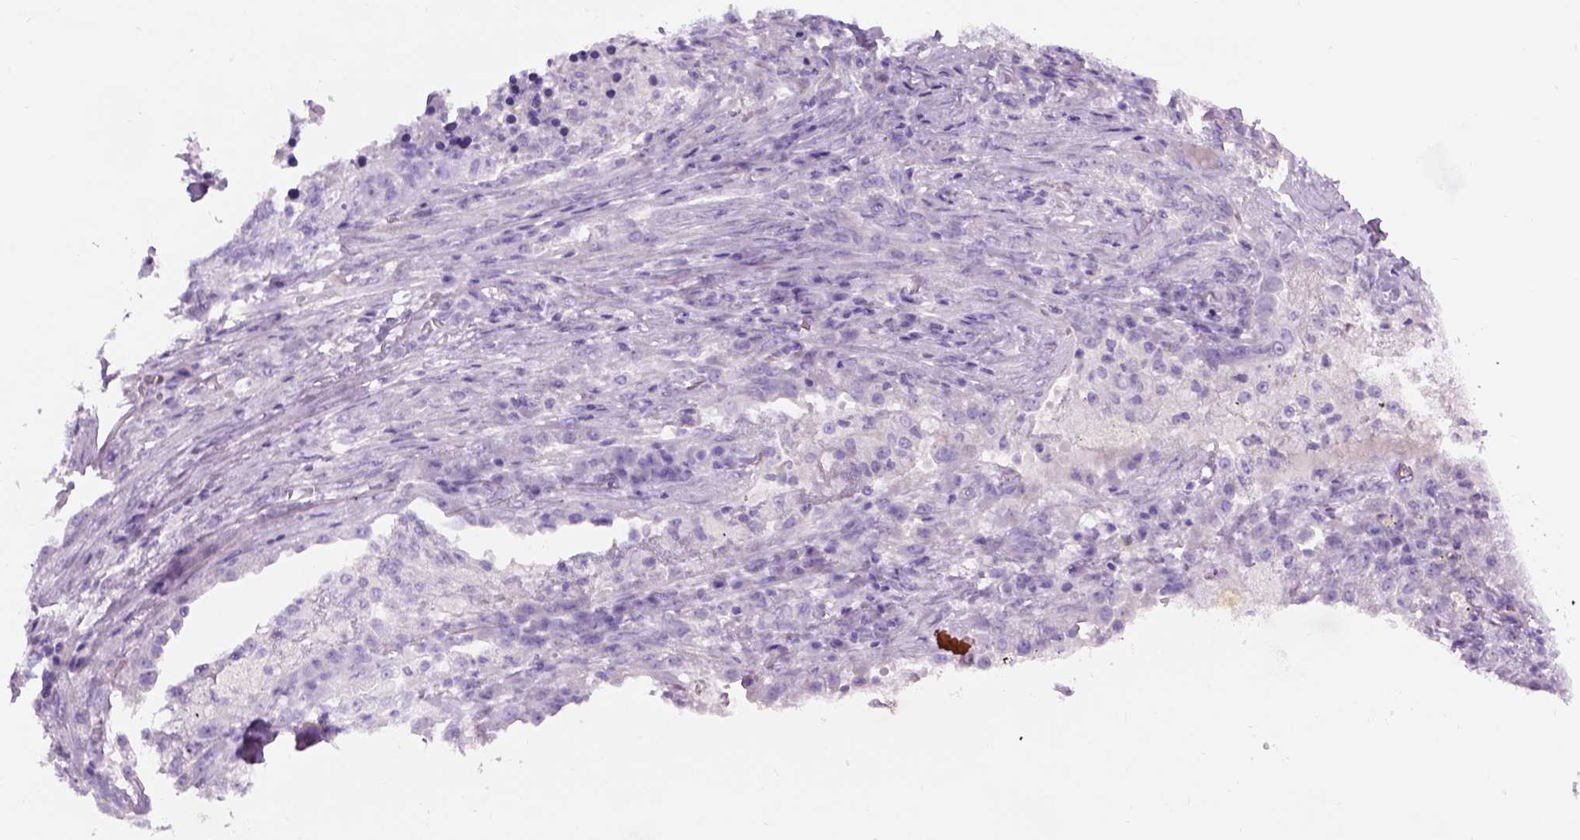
{"staining": {"intensity": "negative", "quantity": "none", "location": "none"}, "tissue": "lung cancer", "cell_type": "Tumor cells", "image_type": "cancer", "snomed": [{"axis": "morphology", "description": "Adenocarcinoma, NOS"}, {"axis": "topography", "description": "Lung"}], "caption": "Tumor cells are negative for brown protein staining in lung cancer (adenocarcinoma).", "gene": "GABRB2", "patient": {"sex": "male", "age": 57}}